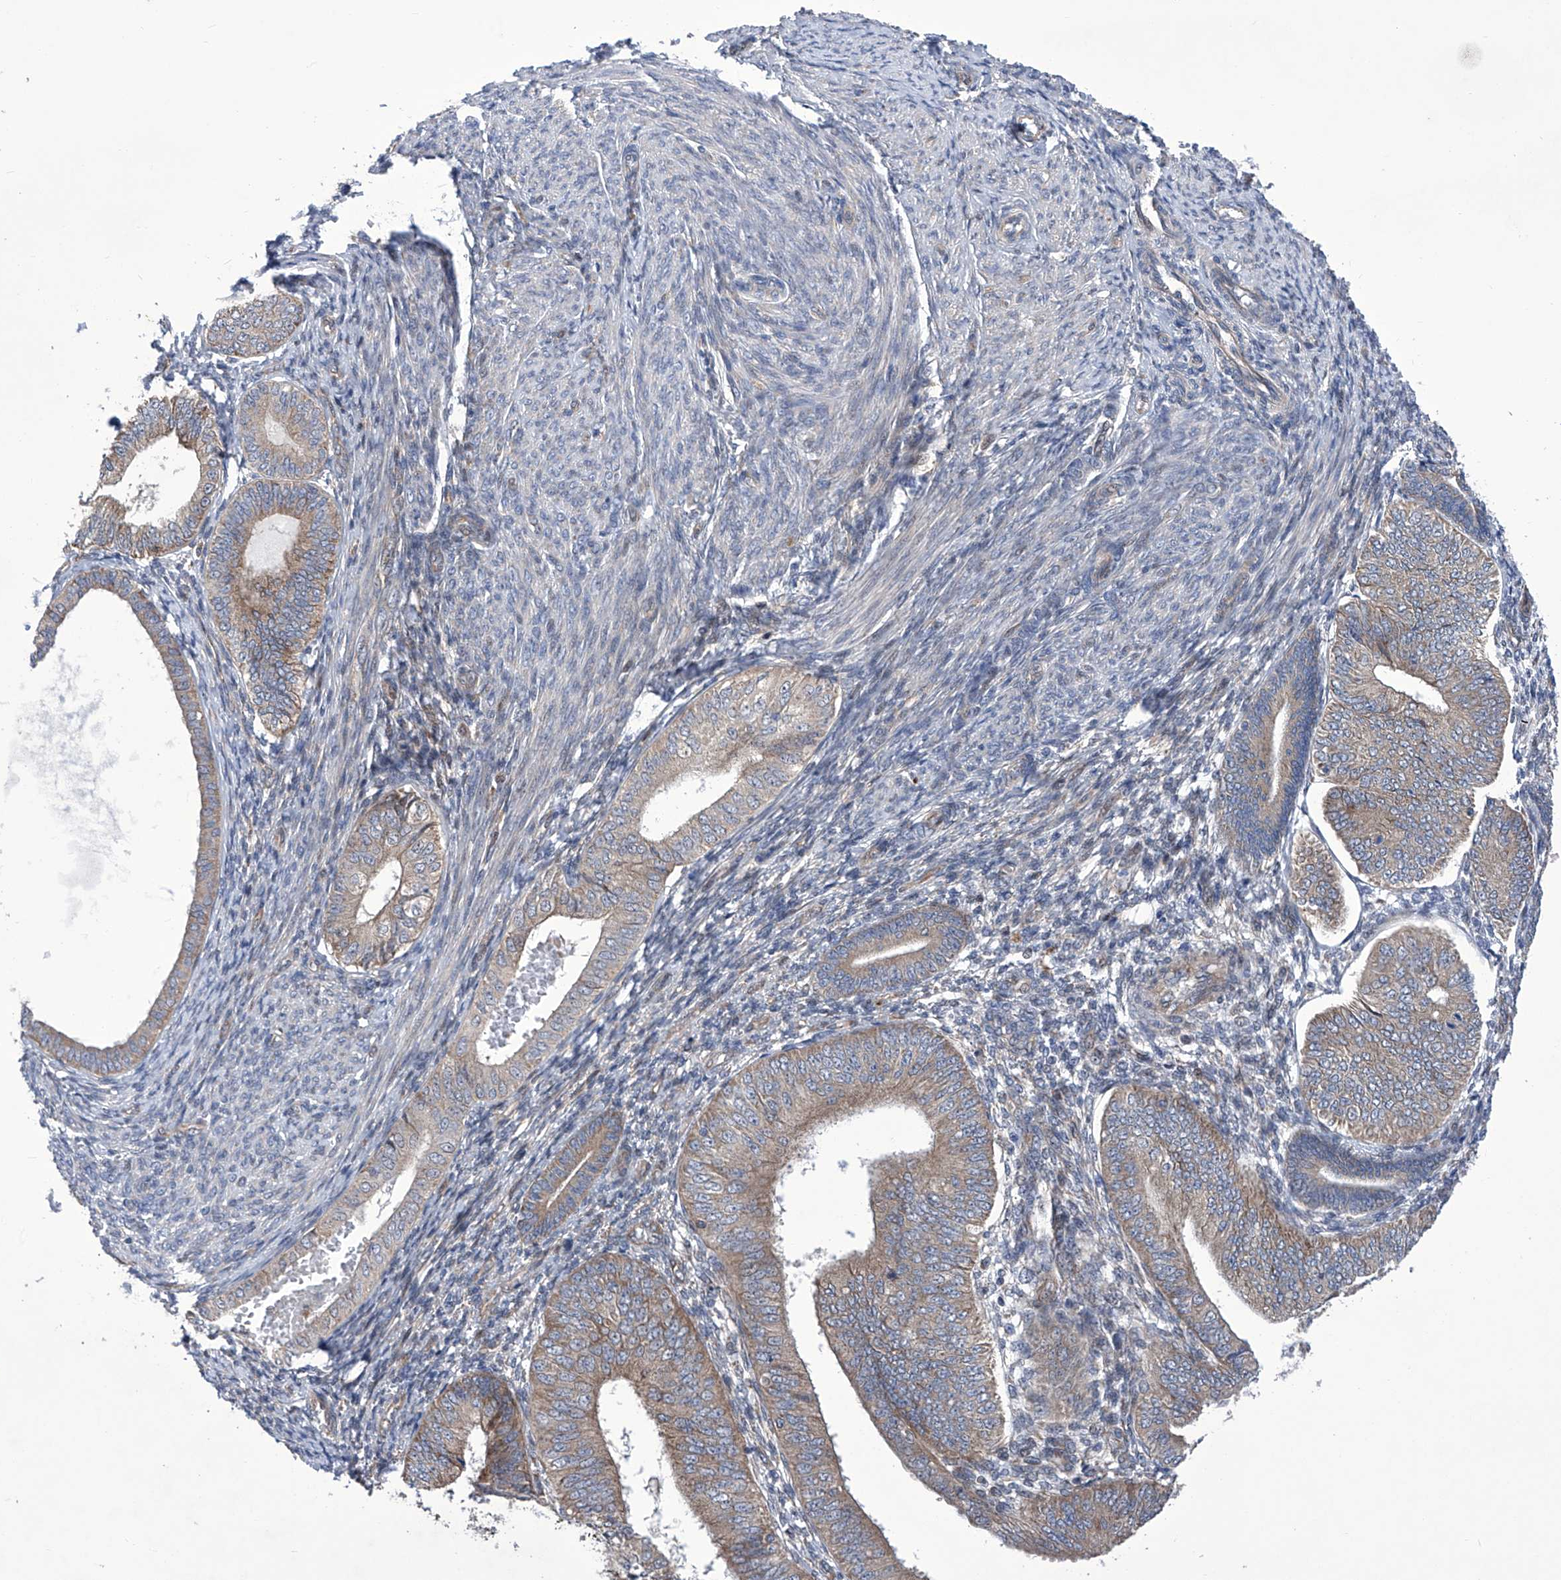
{"staining": {"intensity": "weak", "quantity": "25%-75%", "location": "cytoplasmic/membranous"}, "tissue": "endometrial cancer", "cell_type": "Tumor cells", "image_type": "cancer", "snomed": [{"axis": "morphology", "description": "Adenocarcinoma, NOS"}, {"axis": "topography", "description": "Endometrium"}], "caption": "Immunohistochemical staining of adenocarcinoma (endometrial) exhibits weak cytoplasmic/membranous protein staining in approximately 25%-75% of tumor cells. (Brightfield microscopy of DAB IHC at high magnification).", "gene": "KTI12", "patient": {"sex": "female", "age": 58}}